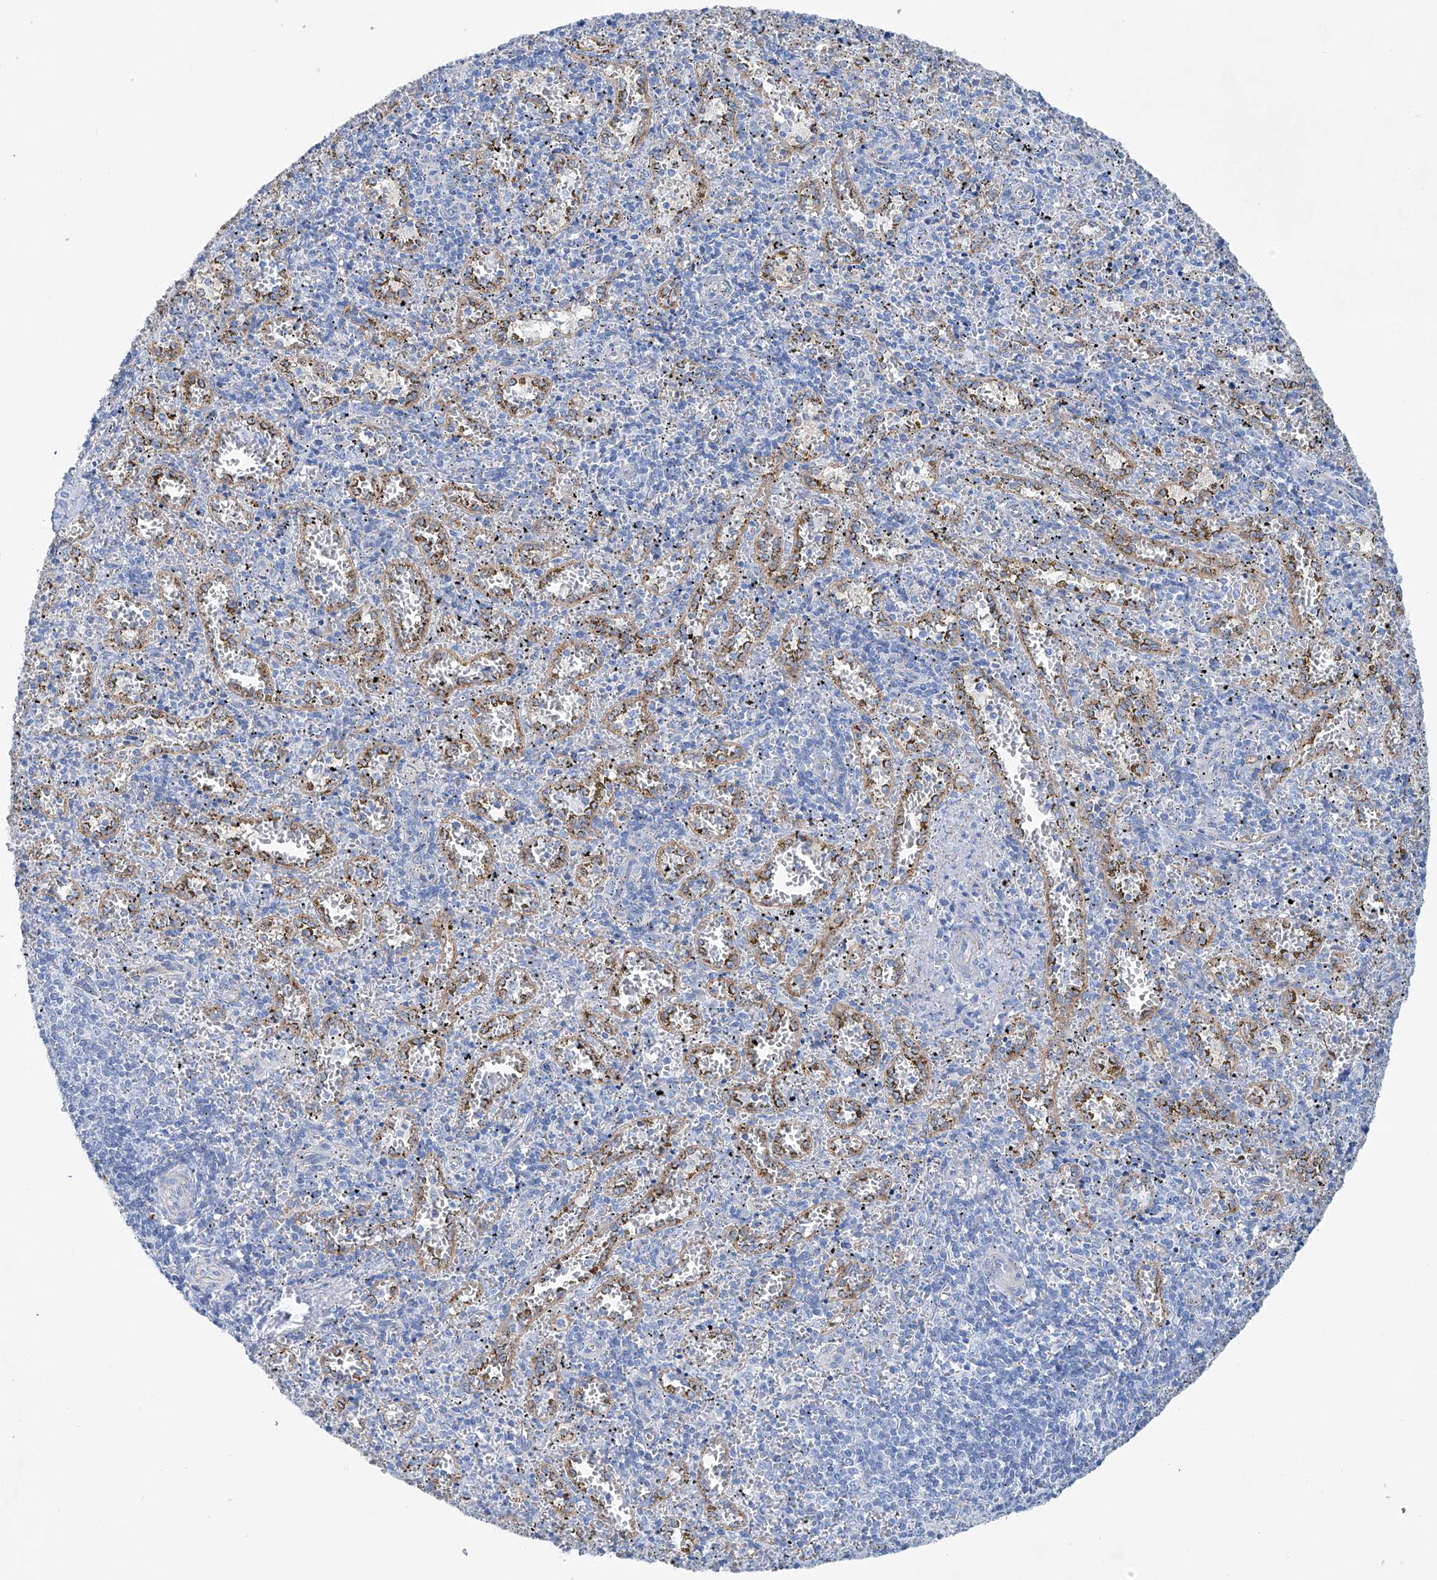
{"staining": {"intensity": "negative", "quantity": "none", "location": "none"}, "tissue": "spleen", "cell_type": "Cells in red pulp", "image_type": "normal", "snomed": [{"axis": "morphology", "description": "Normal tissue, NOS"}, {"axis": "topography", "description": "Spleen"}], "caption": "A high-resolution image shows immunohistochemistry (IHC) staining of unremarkable spleen, which shows no significant positivity in cells in red pulp.", "gene": "MAGI1", "patient": {"sex": "male", "age": 11}}